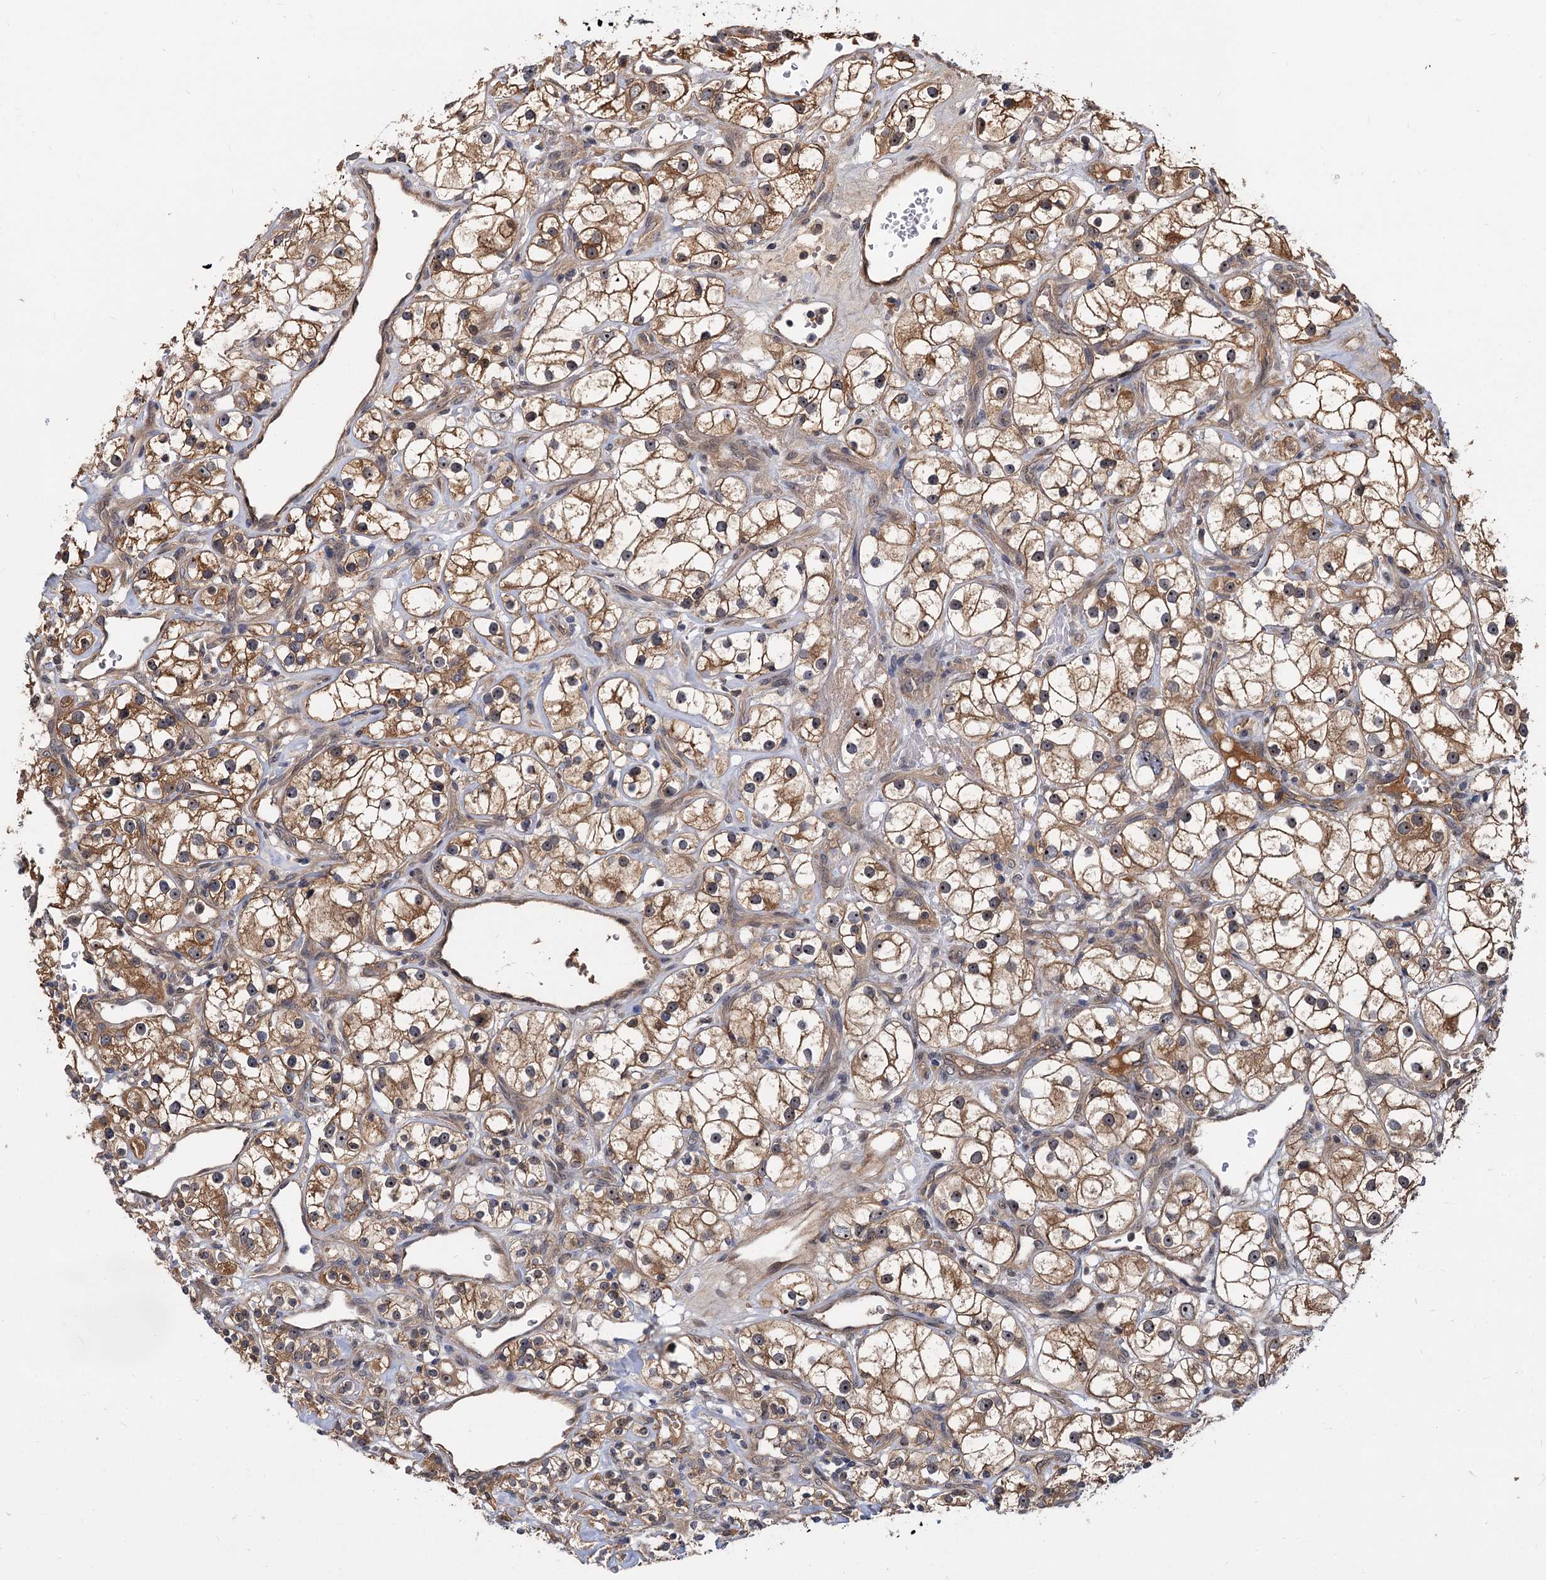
{"staining": {"intensity": "moderate", "quantity": ">75%", "location": "cytoplasmic/membranous"}, "tissue": "renal cancer", "cell_type": "Tumor cells", "image_type": "cancer", "snomed": [{"axis": "morphology", "description": "Adenocarcinoma, NOS"}, {"axis": "topography", "description": "Kidney"}], "caption": "A histopathology image showing moderate cytoplasmic/membranous expression in about >75% of tumor cells in renal adenocarcinoma, as visualized by brown immunohistochemical staining.", "gene": "SNX15", "patient": {"sex": "male", "age": 77}}